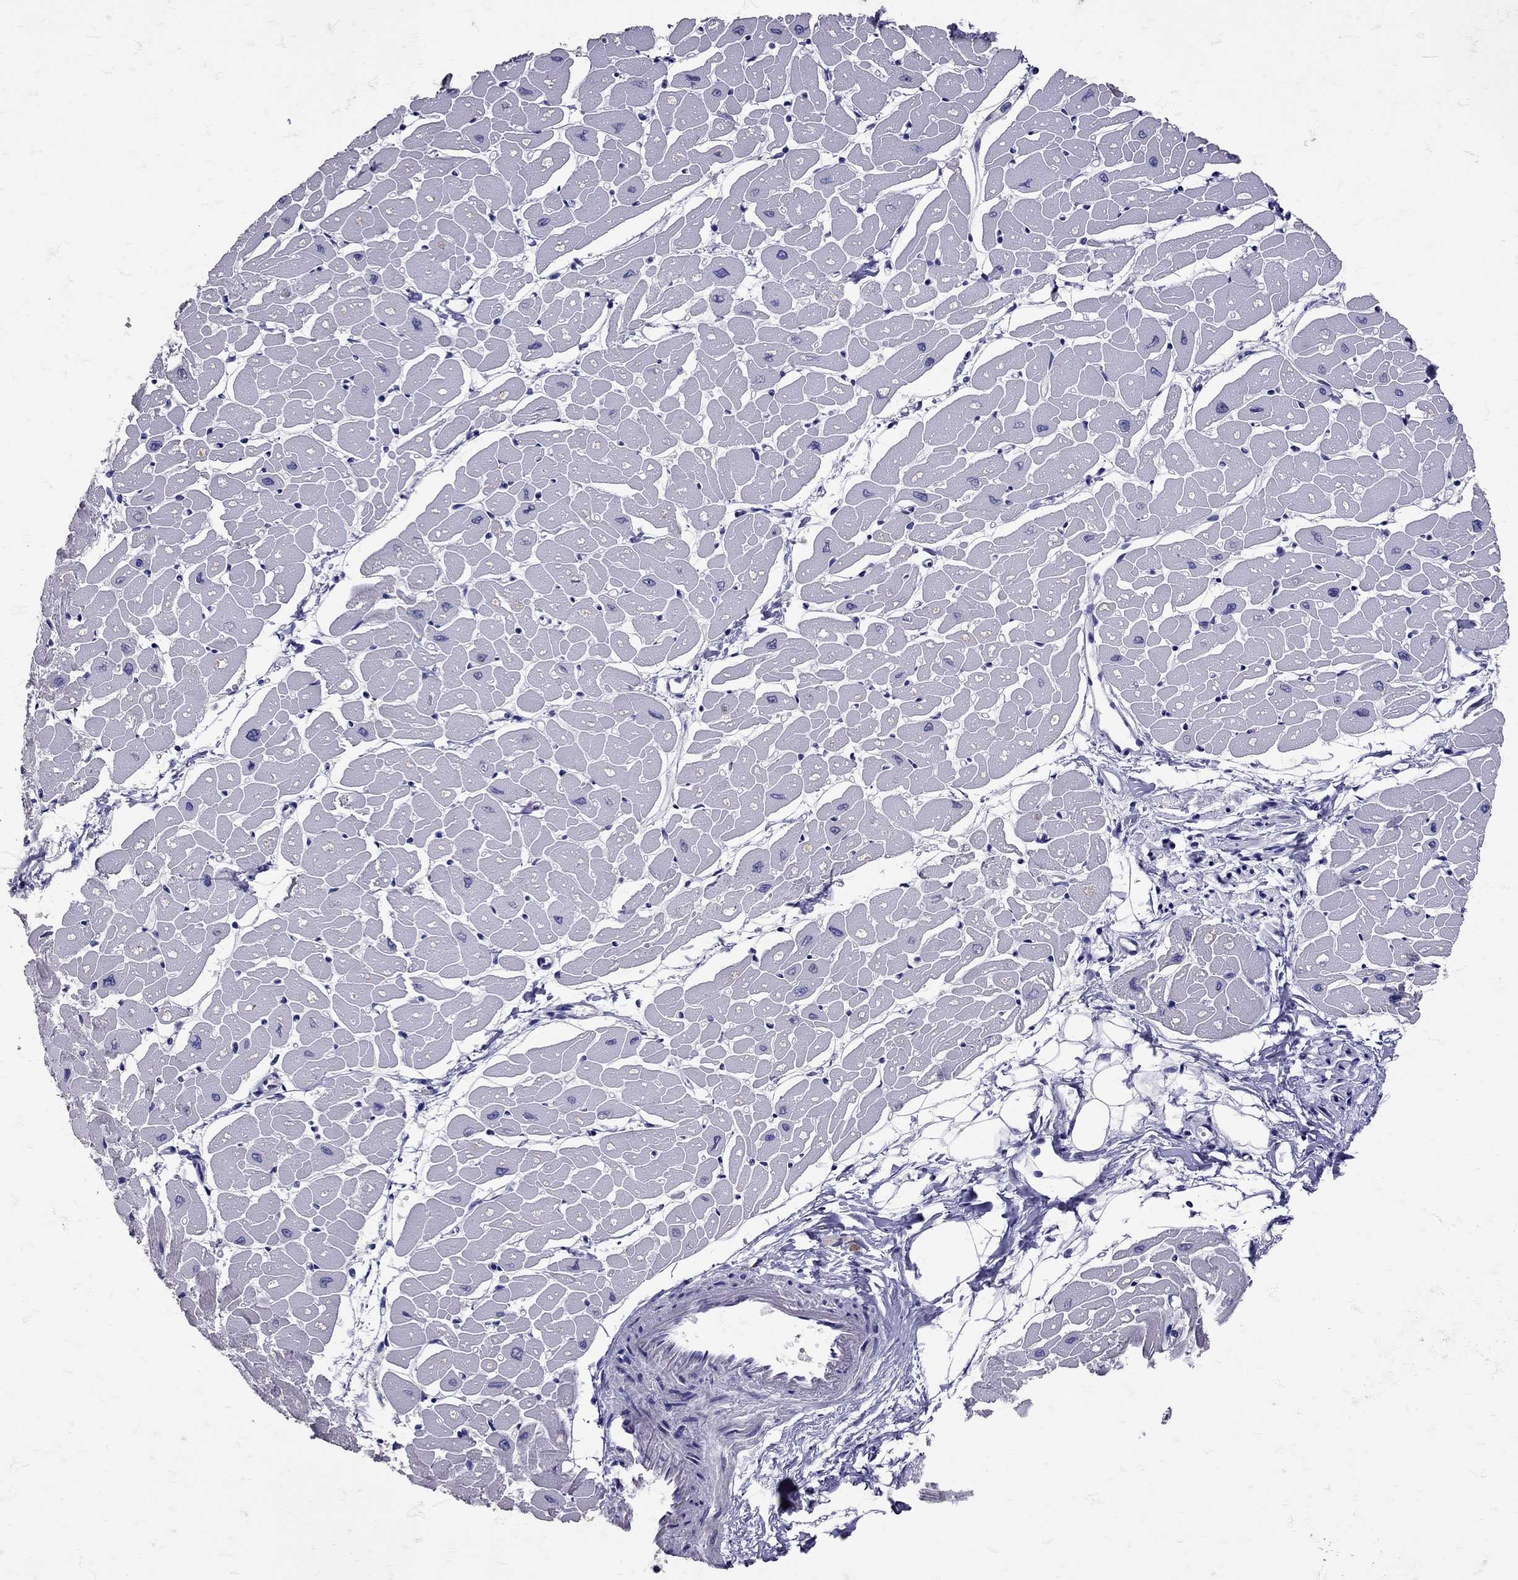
{"staining": {"intensity": "negative", "quantity": "none", "location": "none"}, "tissue": "heart muscle", "cell_type": "Cardiomyocytes", "image_type": "normal", "snomed": [{"axis": "morphology", "description": "Normal tissue, NOS"}, {"axis": "topography", "description": "Heart"}], "caption": "Immunohistochemistry of normal human heart muscle demonstrates no positivity in cardiomyocytes.", "gene": "SST", "patient": {"sex": "male", "age": 57}}